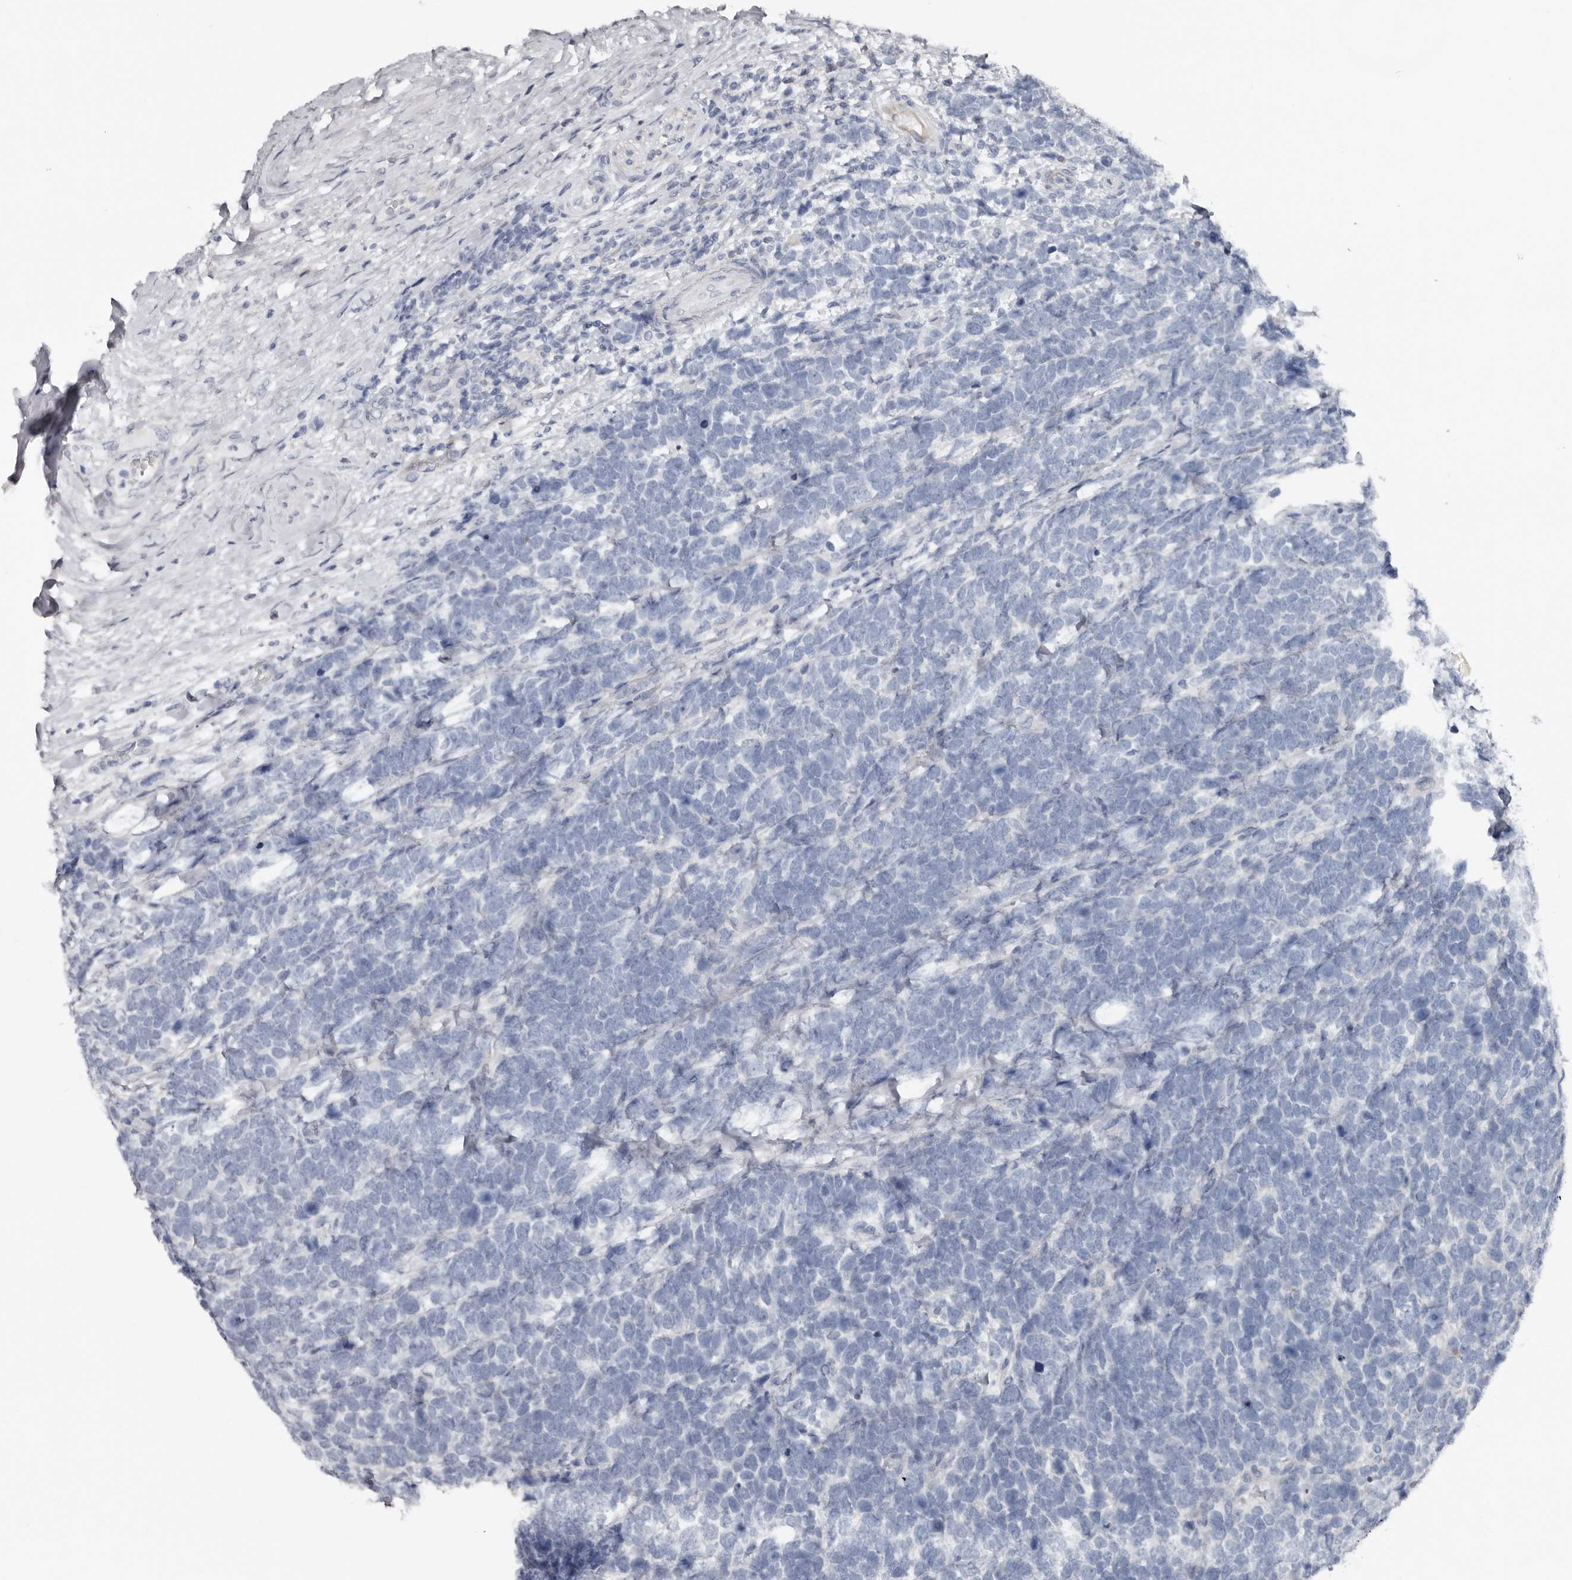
{"staining": {"intensity": "negative", "quantity": "none", "location": "none"}, "tissue": "urothelial cancer", "cell_type": "Tumor cells", "image_type": "cancer", "snomed": [{"axis": "morphology", "description": "Urothelial carcinoma, High grade"}, {"axis": "topography", "description": "Urinary bladder"}], "caption": "IHC of human urothelial cancer exhibits no staining in tumor cells.", "gene": "FABP7", "patient": {"sex": "female", "age": 82}}